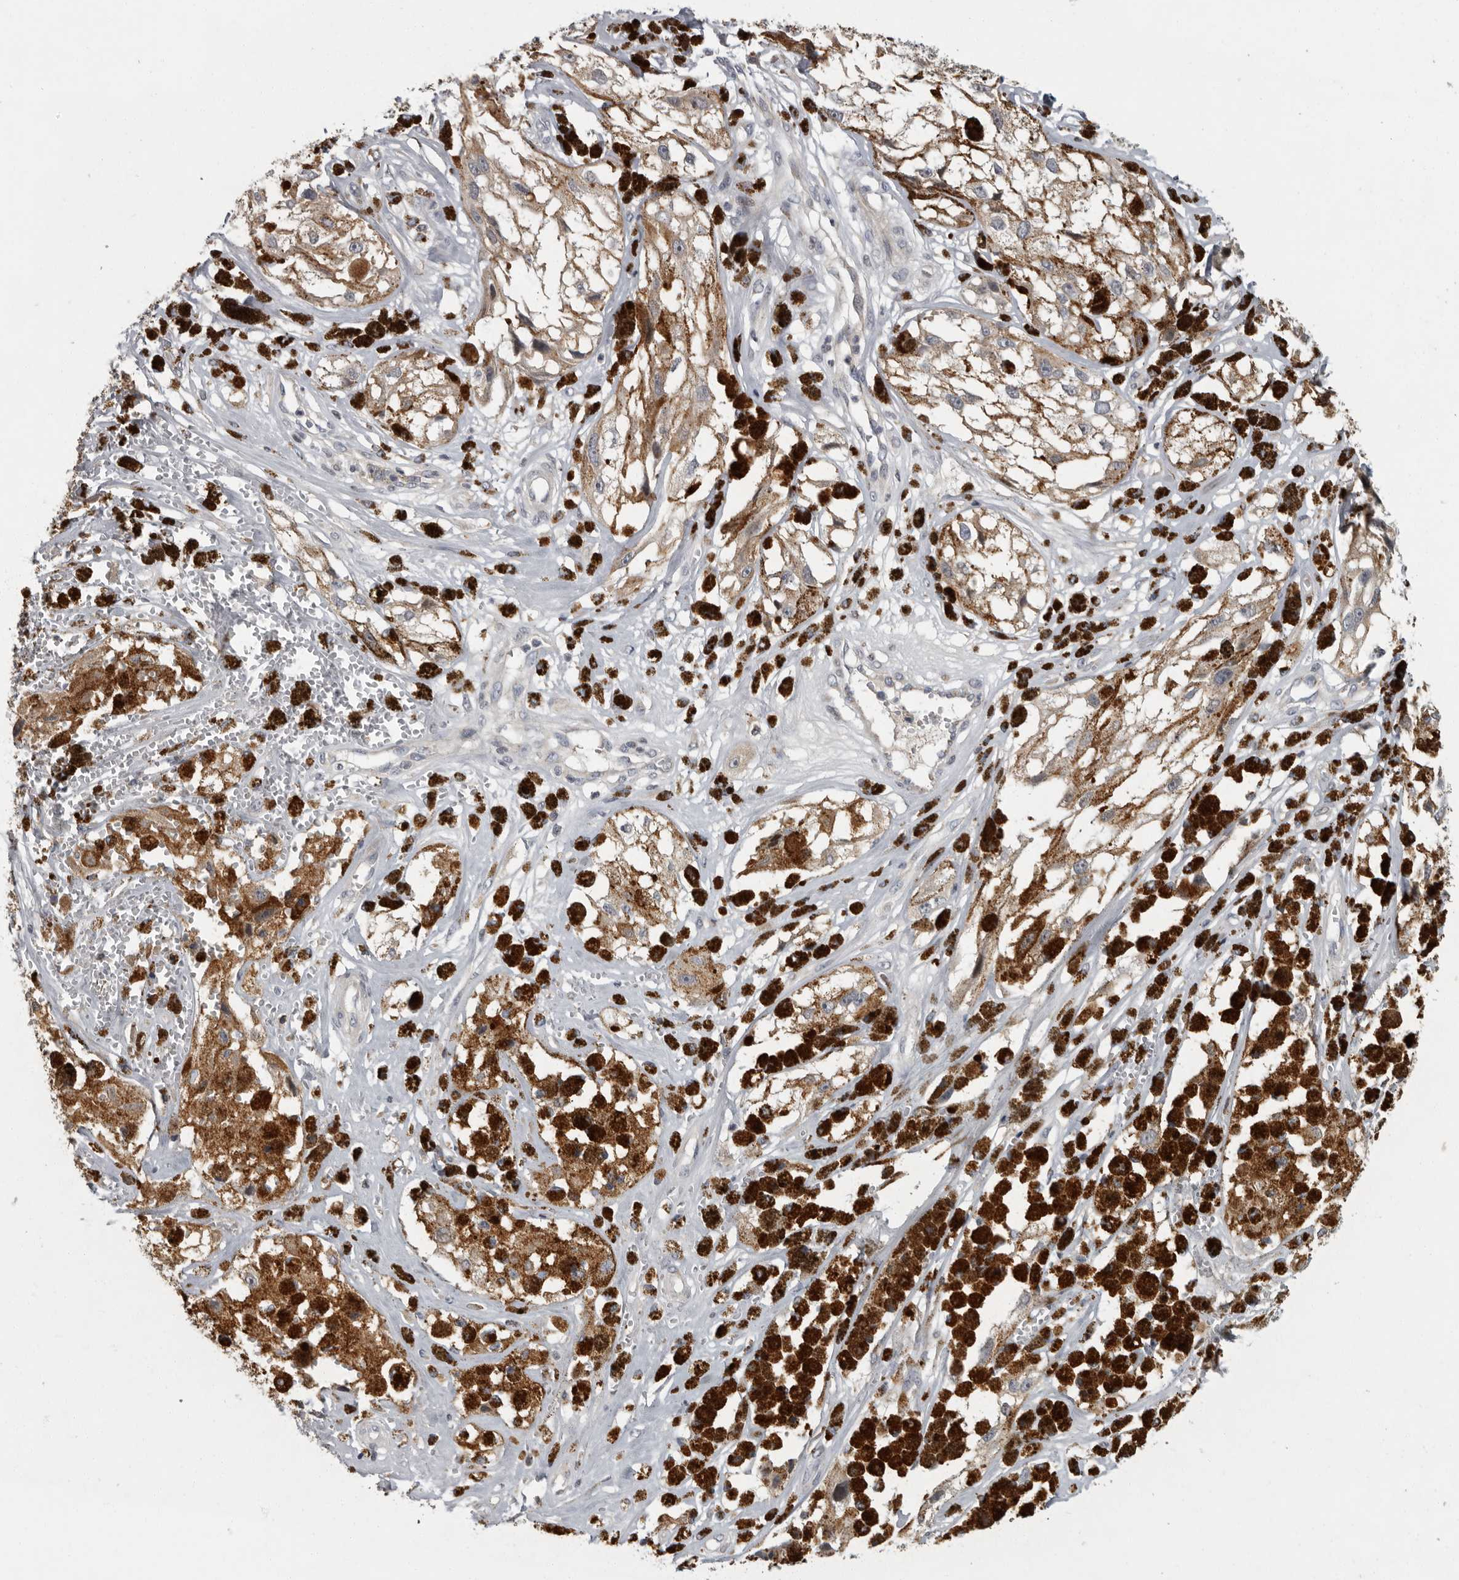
{"staining": {"intensity": "negative", "quantity": "none", "location": "none"}, "tissue": "melanoma", "cell_type": "Tumor cells", "image_type": "cancer", "snomed": [{"axis": "morphology", "description": "Malignant melanoma, NOS"}, {"axis": "topography", "description": "Skin"}], "caption": "Tumor cells are negative for protein expression in human melanoma.", "gene": "PDE7A", "patient": {"sex": "male", "age": 88}}